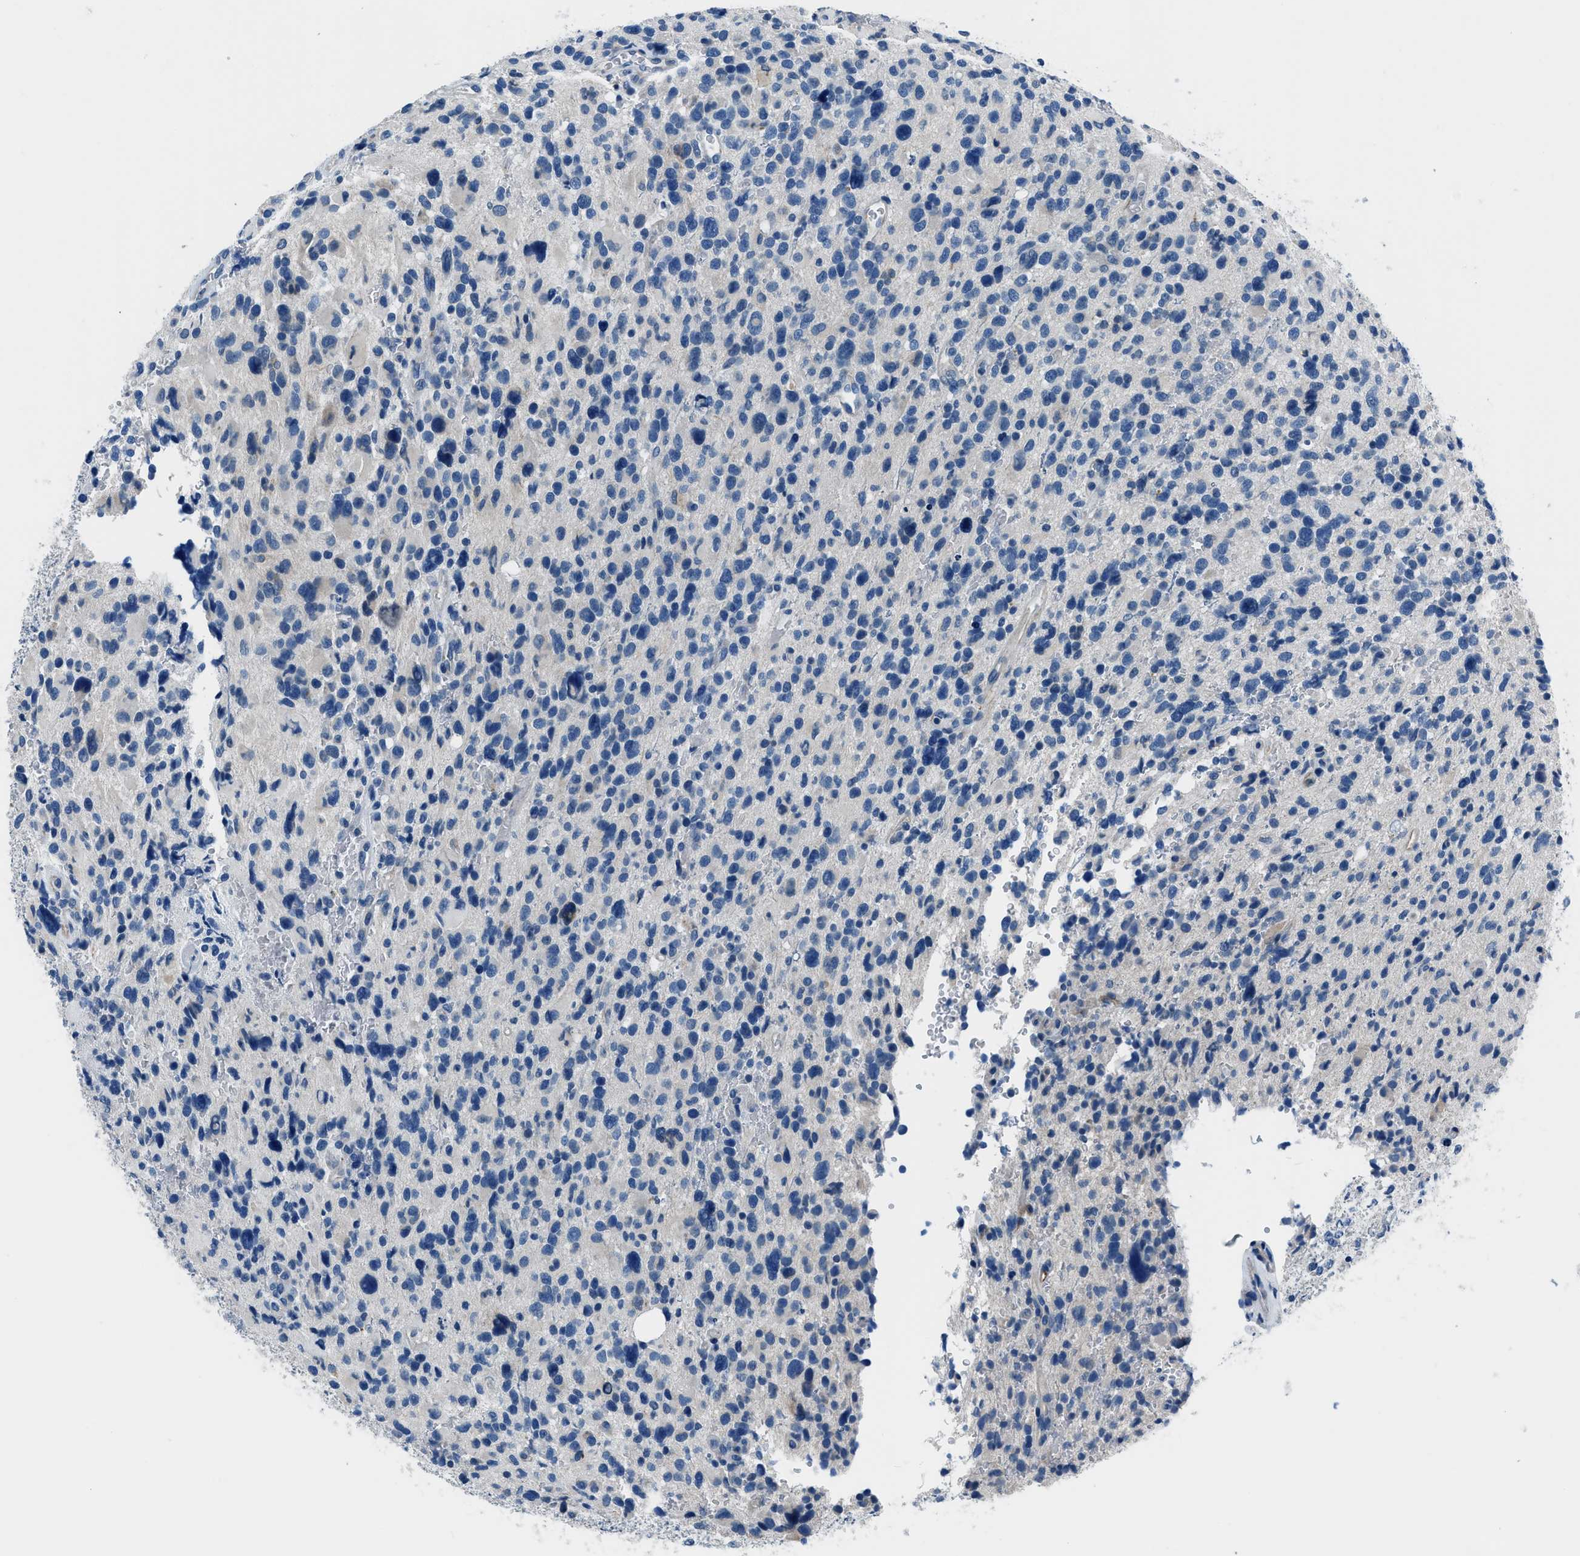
{"staining": {"intensity": "negative", "quantity": "none", "location": "none"}, "tissue": "glioma", "cell_type": "Tumor cells", "image_type": "cancer", "snomed": [{"axis": "morphology", "description": "Glioma, malignant, High grade"}, {"axis": "topography", "description": "Brain"}], "caption": "This histopathology image is of malignant glioma (high-grade) stained with immunohistochemistry to label a protein in brown with the nuclei are counter-stained blue. There is no expression in tumor cells.", "gene": "GJA3", "patient": {"sex": "male", "age": 48}}